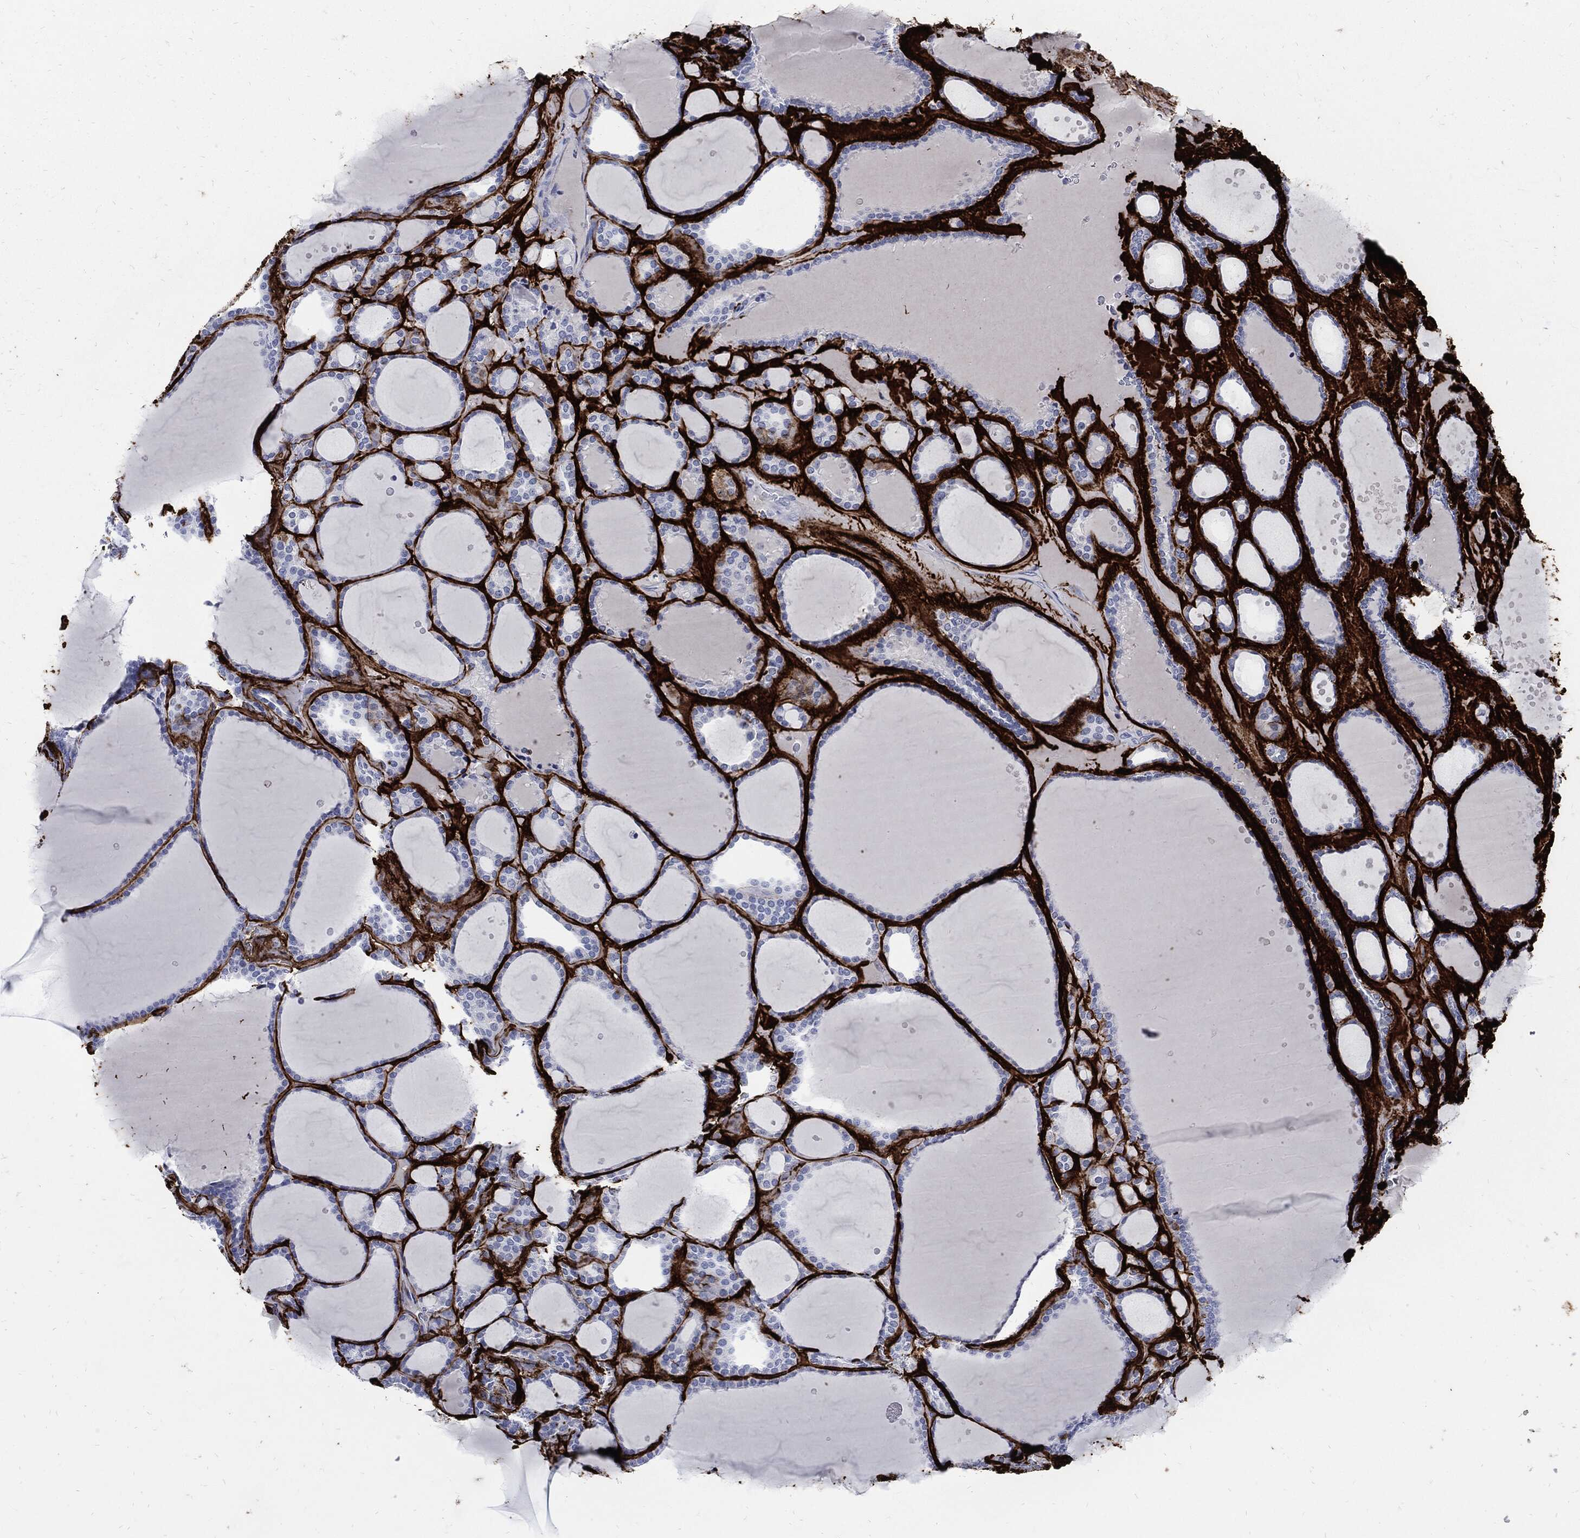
{"staining": {"intensity": "negative", "quantity": "none", "location": "none"}, "tissue": "thyroid gland", "cell_type": "Glandular cells", "image_type": "normal", "snomed": [{"axis": "morphology", "description": "Normal tissue, NOS"}, {"axis": "topography", "description": "Thyroid gland"}], "caption": "Immunohistochemistry of unremarkable human thyroid gland exhibits no expression in glandular cells.", "gene": "FBN1", "patient": {"sex": "male", "age": 63}}